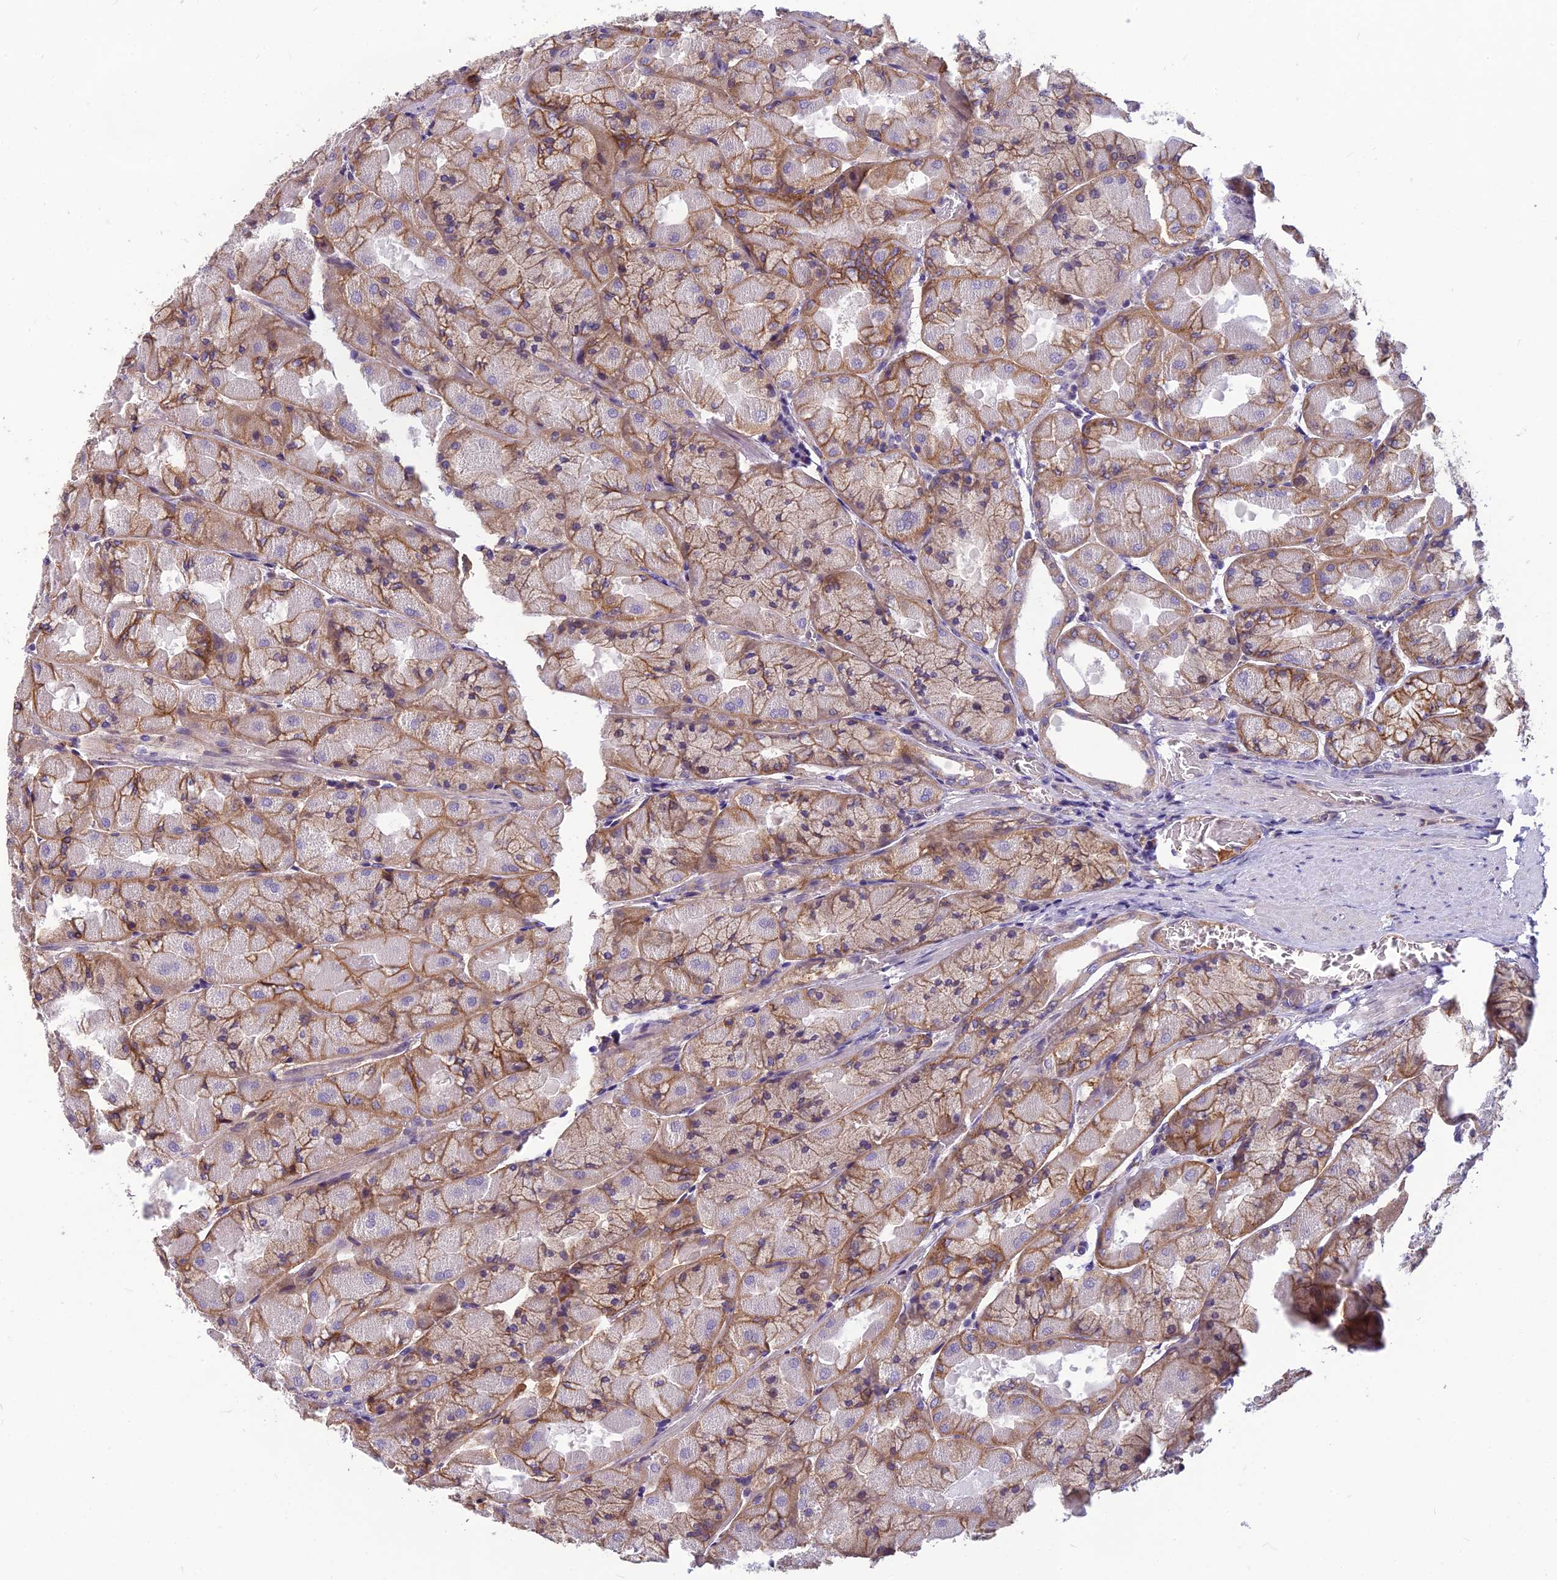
{"staining": {"intensity": "moderate", "quantity": ">75%", "location": "cytoplasmic/membranous"}, "tissue": "stomach", "cell_type": "Glandular cells", "image_type": "normal", "snomed": [{"axis": "morphology", "description": "Normal tissue, NOS"}, {"axis": "topography", "description": "Stomach"}], "caption": "A brown stain labels moderate cytoplasmic/membranous expression of a protein in glandular cells of normal human stomach.", "gene": "TSPAN15", "patient": {"sex": "female", "age": 61}}